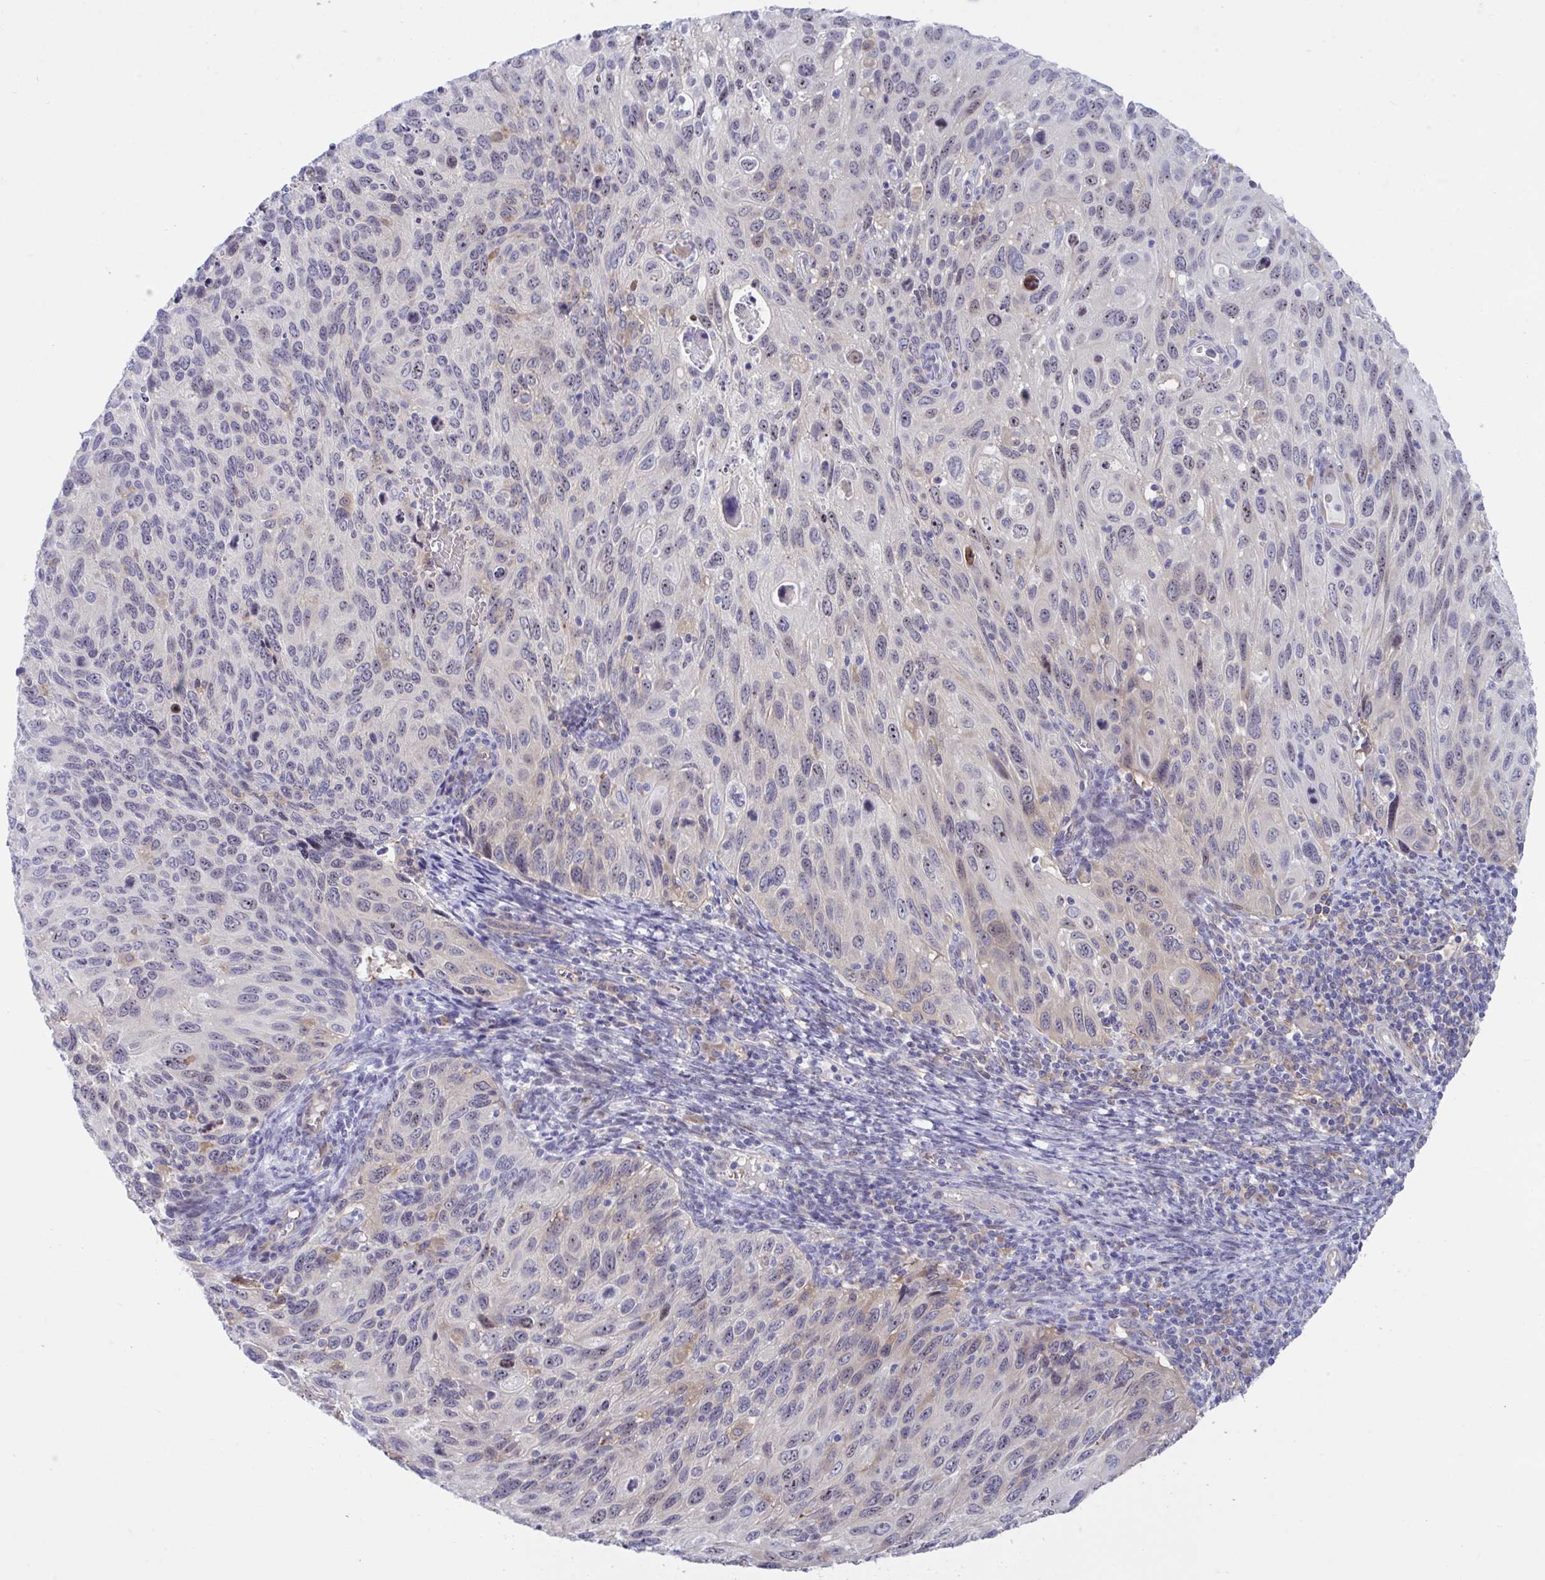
{"staining": {"intensity": "weak", "quantity": "<25%", "location": "cytoplasmic/membranous,nuclear"}, "tissue": "cervical cancer", "cell_type": "Tumor cells", "image_type": "cancer", "snomed": [{"axis": "morphology", "description": "Squamous cell carcinoma, NOS"}, {"axis": "topography", "description": "Cervix"}], "caption": "IHC of cervical cancer displays no positivity in tumor cells.", "gene": "CENPQ", "patient": {"sex": "female", "age": 70}}